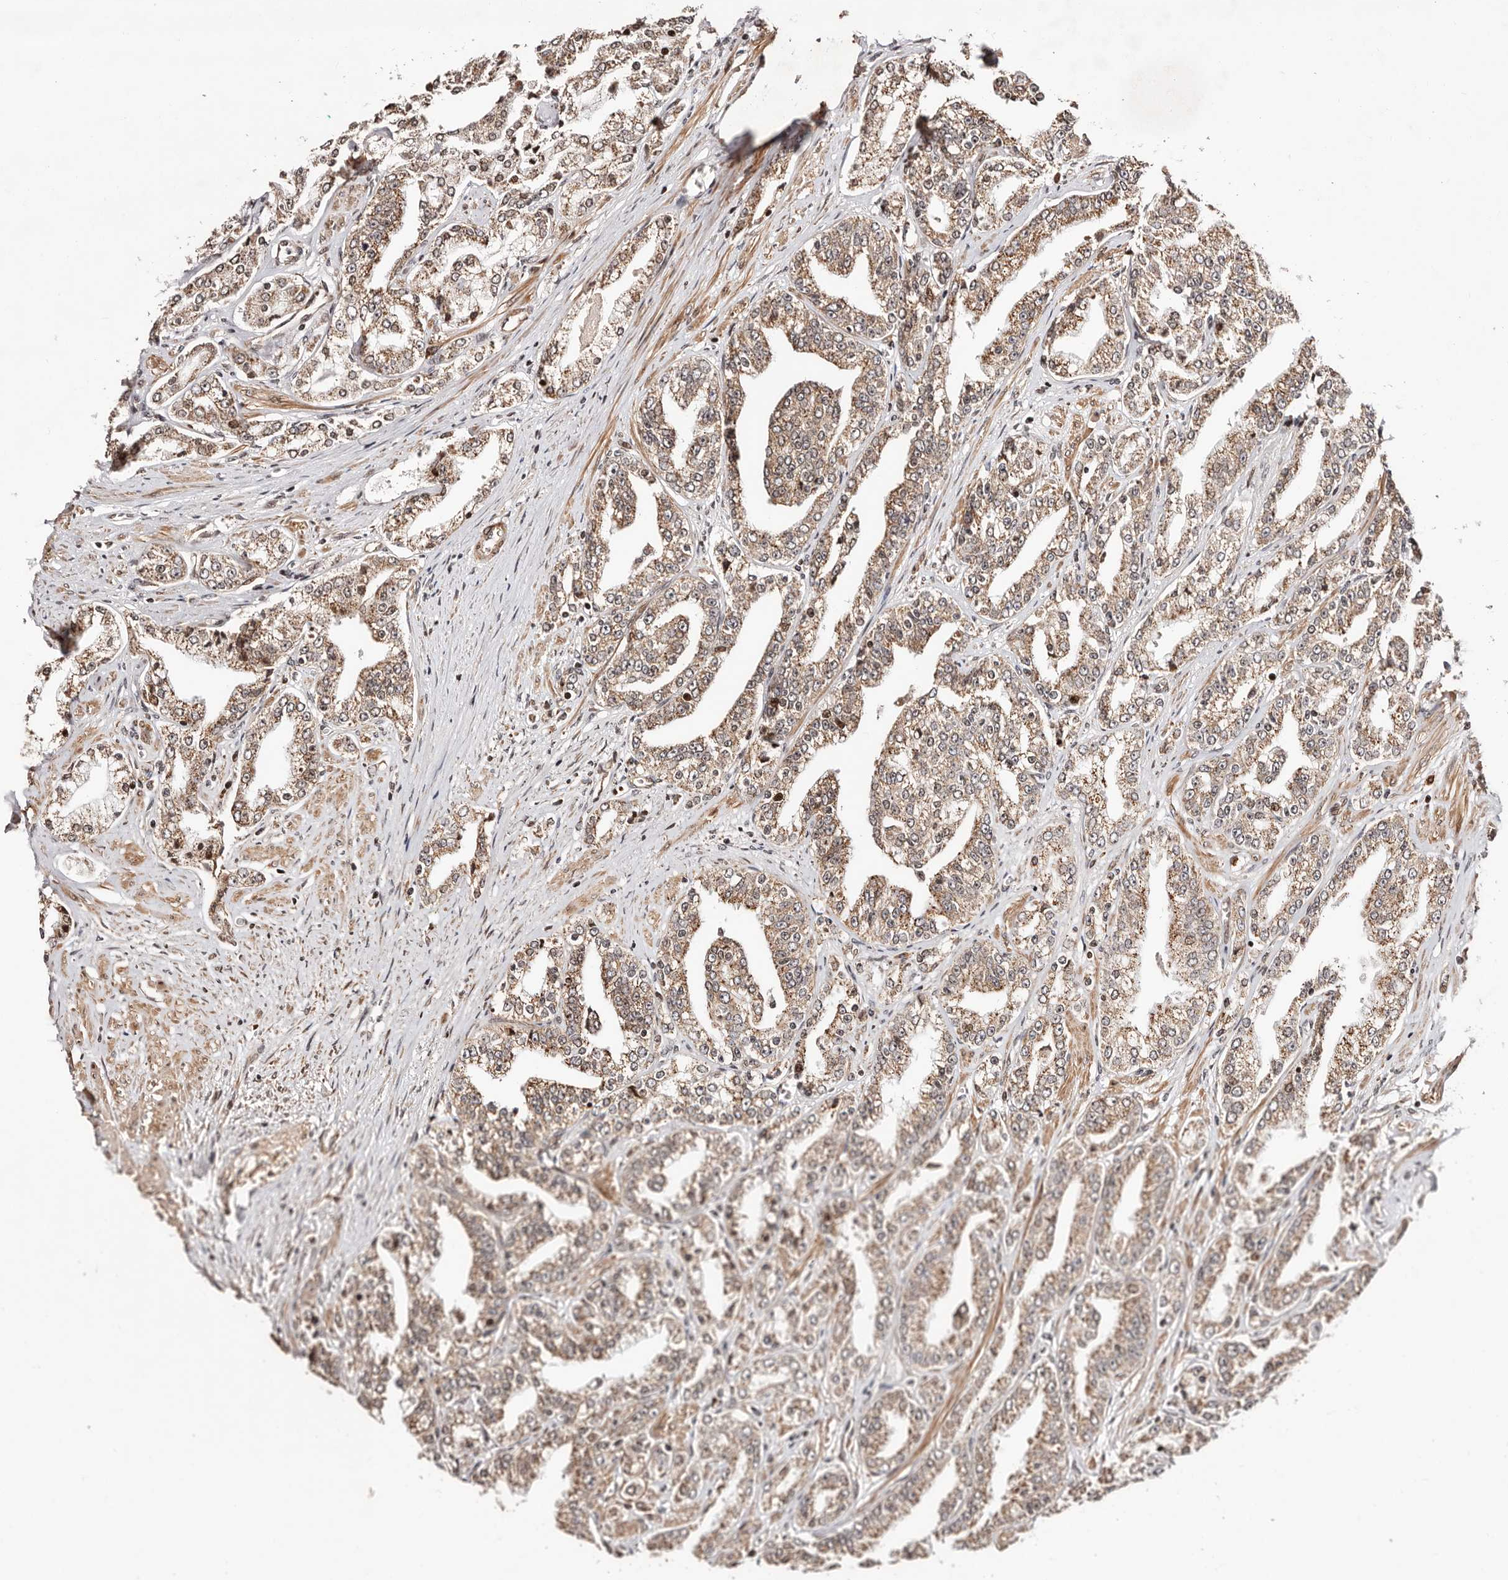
{"staining": {"intensity": "moderate", "quantity": ">75%", "location": "cytoplasmic/membranous"}, "tissue": "prostate cancer", "cell_type": "Tumor cells", "image_type": "cancer", "snomed": [{"axis": "morphology", "description": "Adenocarcinoma, High grade"}, {"axis": "topography", "description": "Prostate"}], "caption": "A brown stain labels moderate cytoplasmic/membranous expression of a protein in prostate cancer (adenocarcinoma (high-grade)) tumor cells.", "gene": "HIVEP3", "patient": {"sex": "male", "age": 71}}